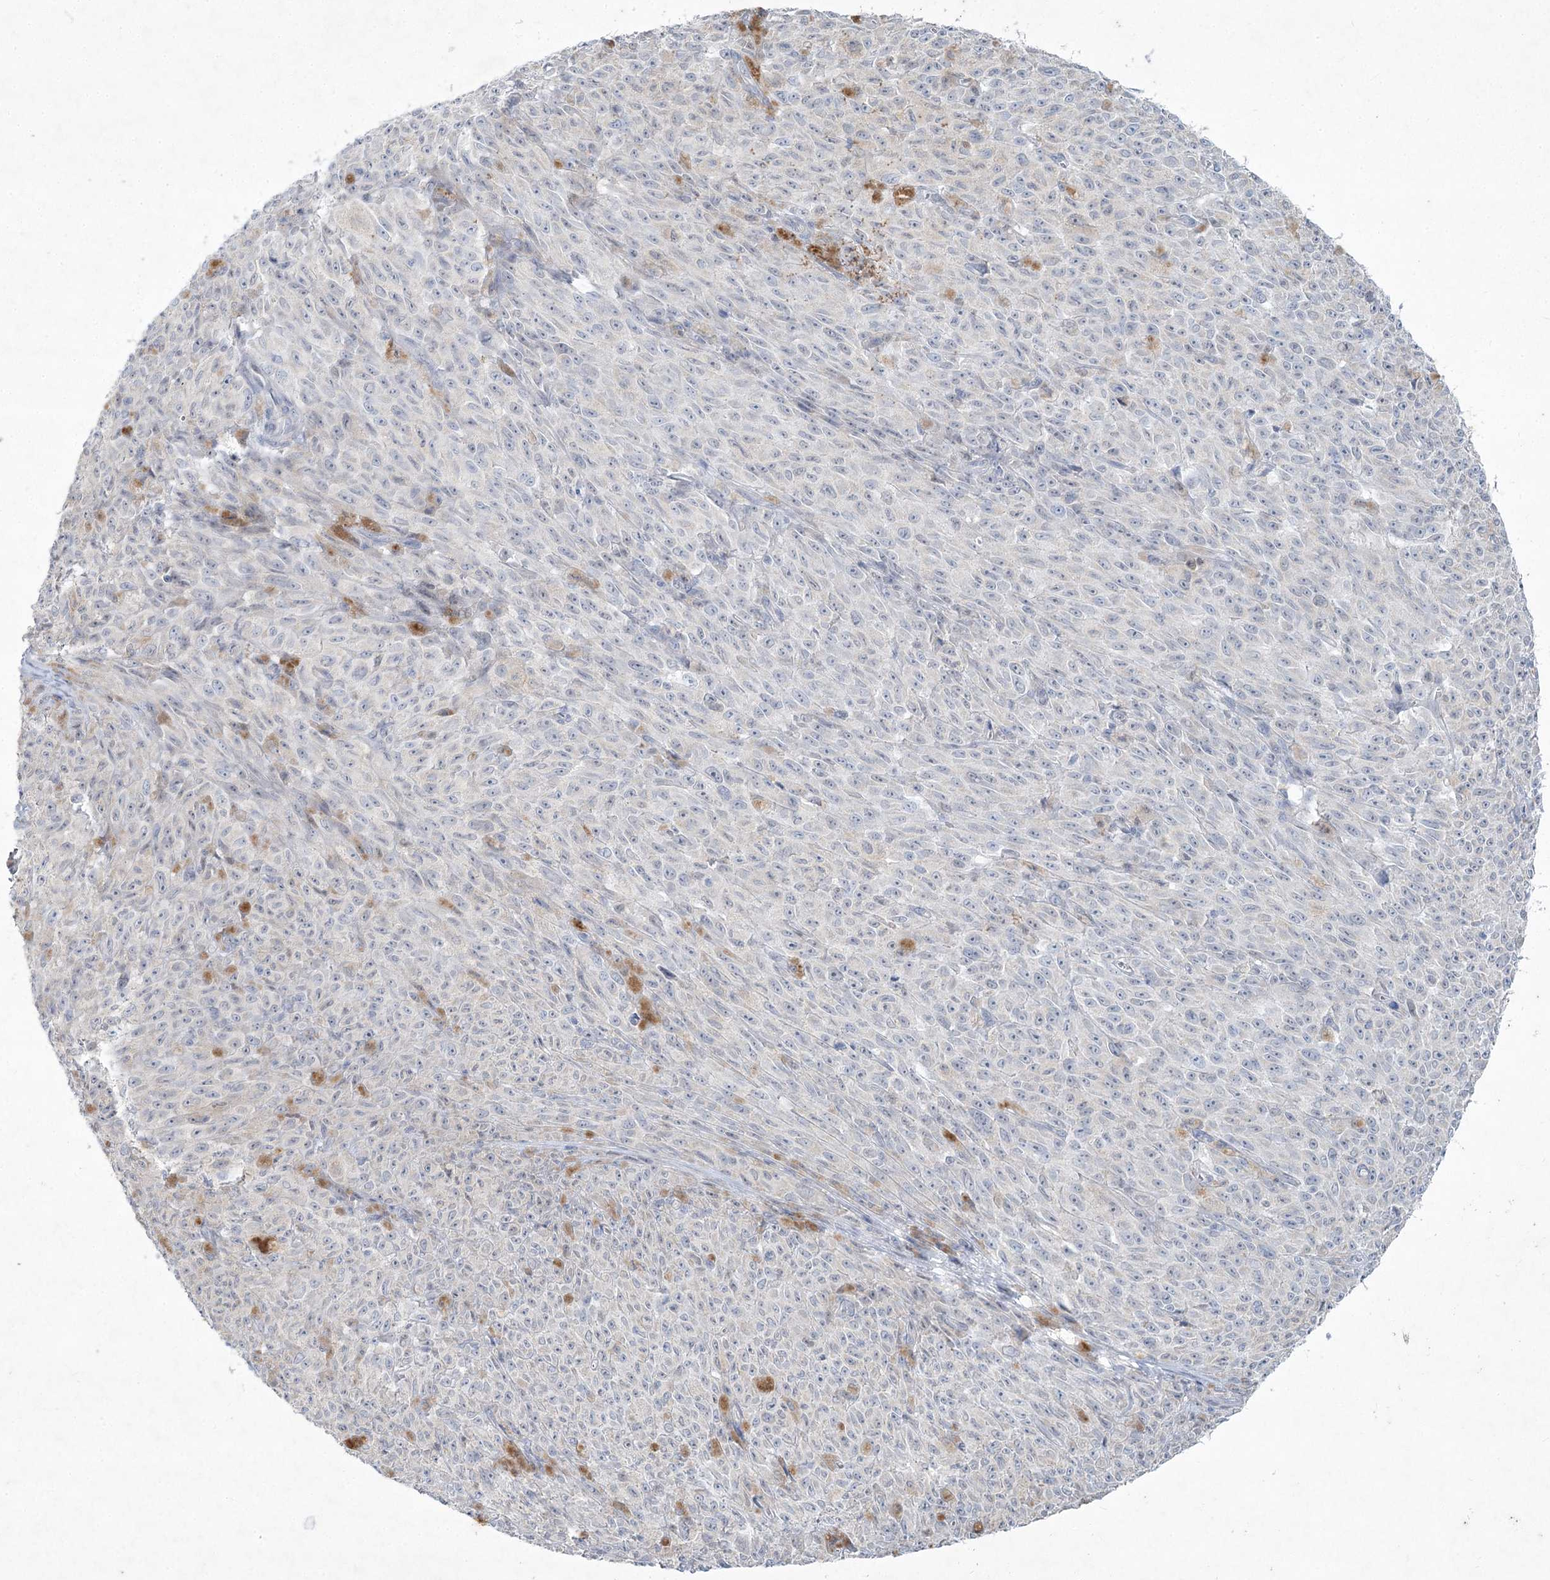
{"staining": {"intensity": "negative", "quantity": "none", "location": "none"}, "tissue": "melanoma", "cell_type": "Tumor cells", "image_type": "cancer", "snomed": [{"axis": "morphology", "description": "Malignant melanoma, NOS"}, {"axis": "topography", "description": "Skin"}], "caption": "High power microscopy photomicrograph of an IHC image of malignant melanoma, revealing no significant expression in tumor cells.", "gene": "ABITRAM", "patient": {"sex": "female", "age": 82}}